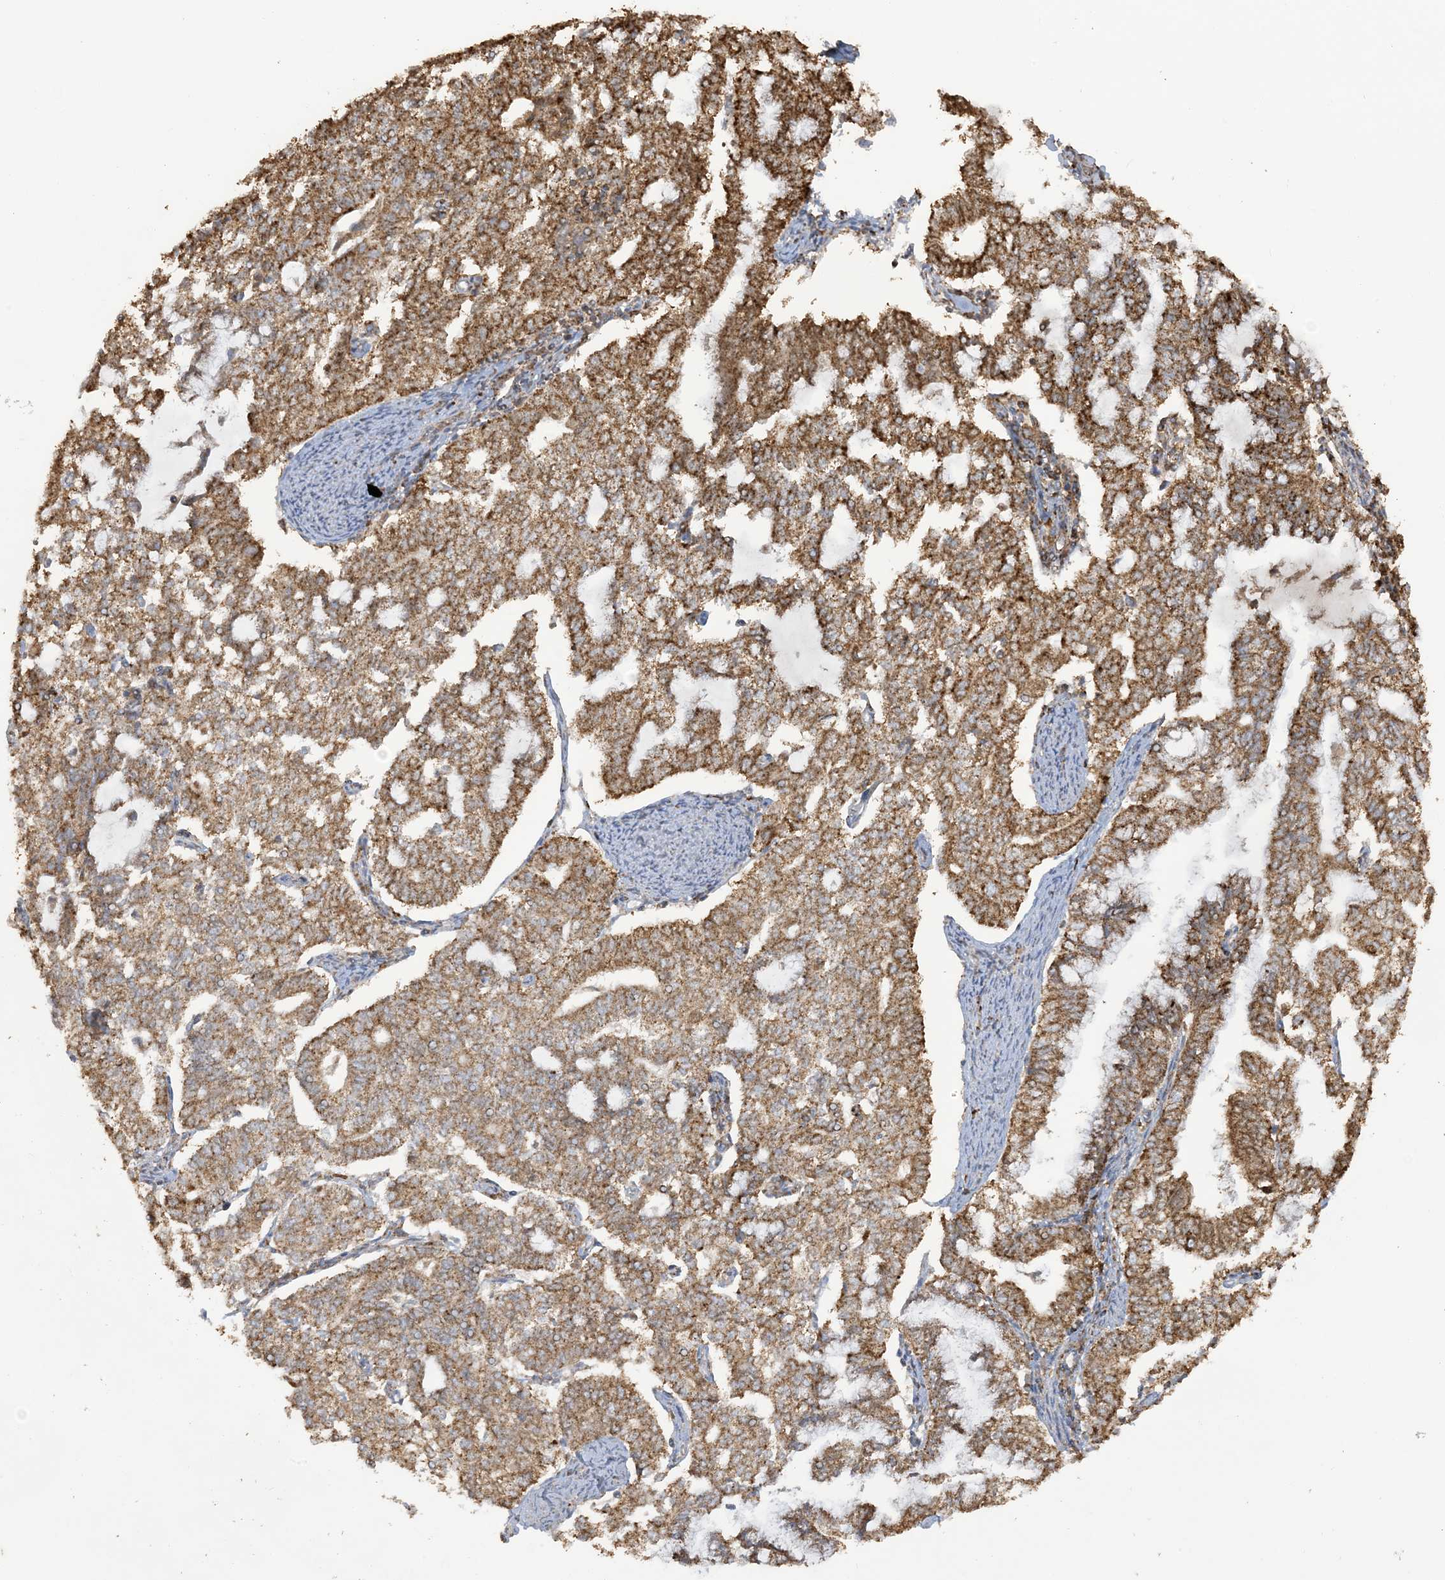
{"staining": {"intensity": "moderate", "quantity": ">75%", "location": "cytoplasmic/membranous"}, "tissue": "endometrial cancer", "cell_type": "Tumor cells", "image_type": "cancer", "snomed": [{"axis": "morphology", "description": "Adenocarcinoma, NOS"}, {"axis": "topography", "description": "Endometrium"}], "caption": "Approximately >75% of tumor cells in human adenocarcinoma (endometrial) display moderate cytoplasmic/membranous protein expression as visualized by brown immunohistochemical staining.", "gene": "AGA", "patient": {"sex": "female", "age": 79}}